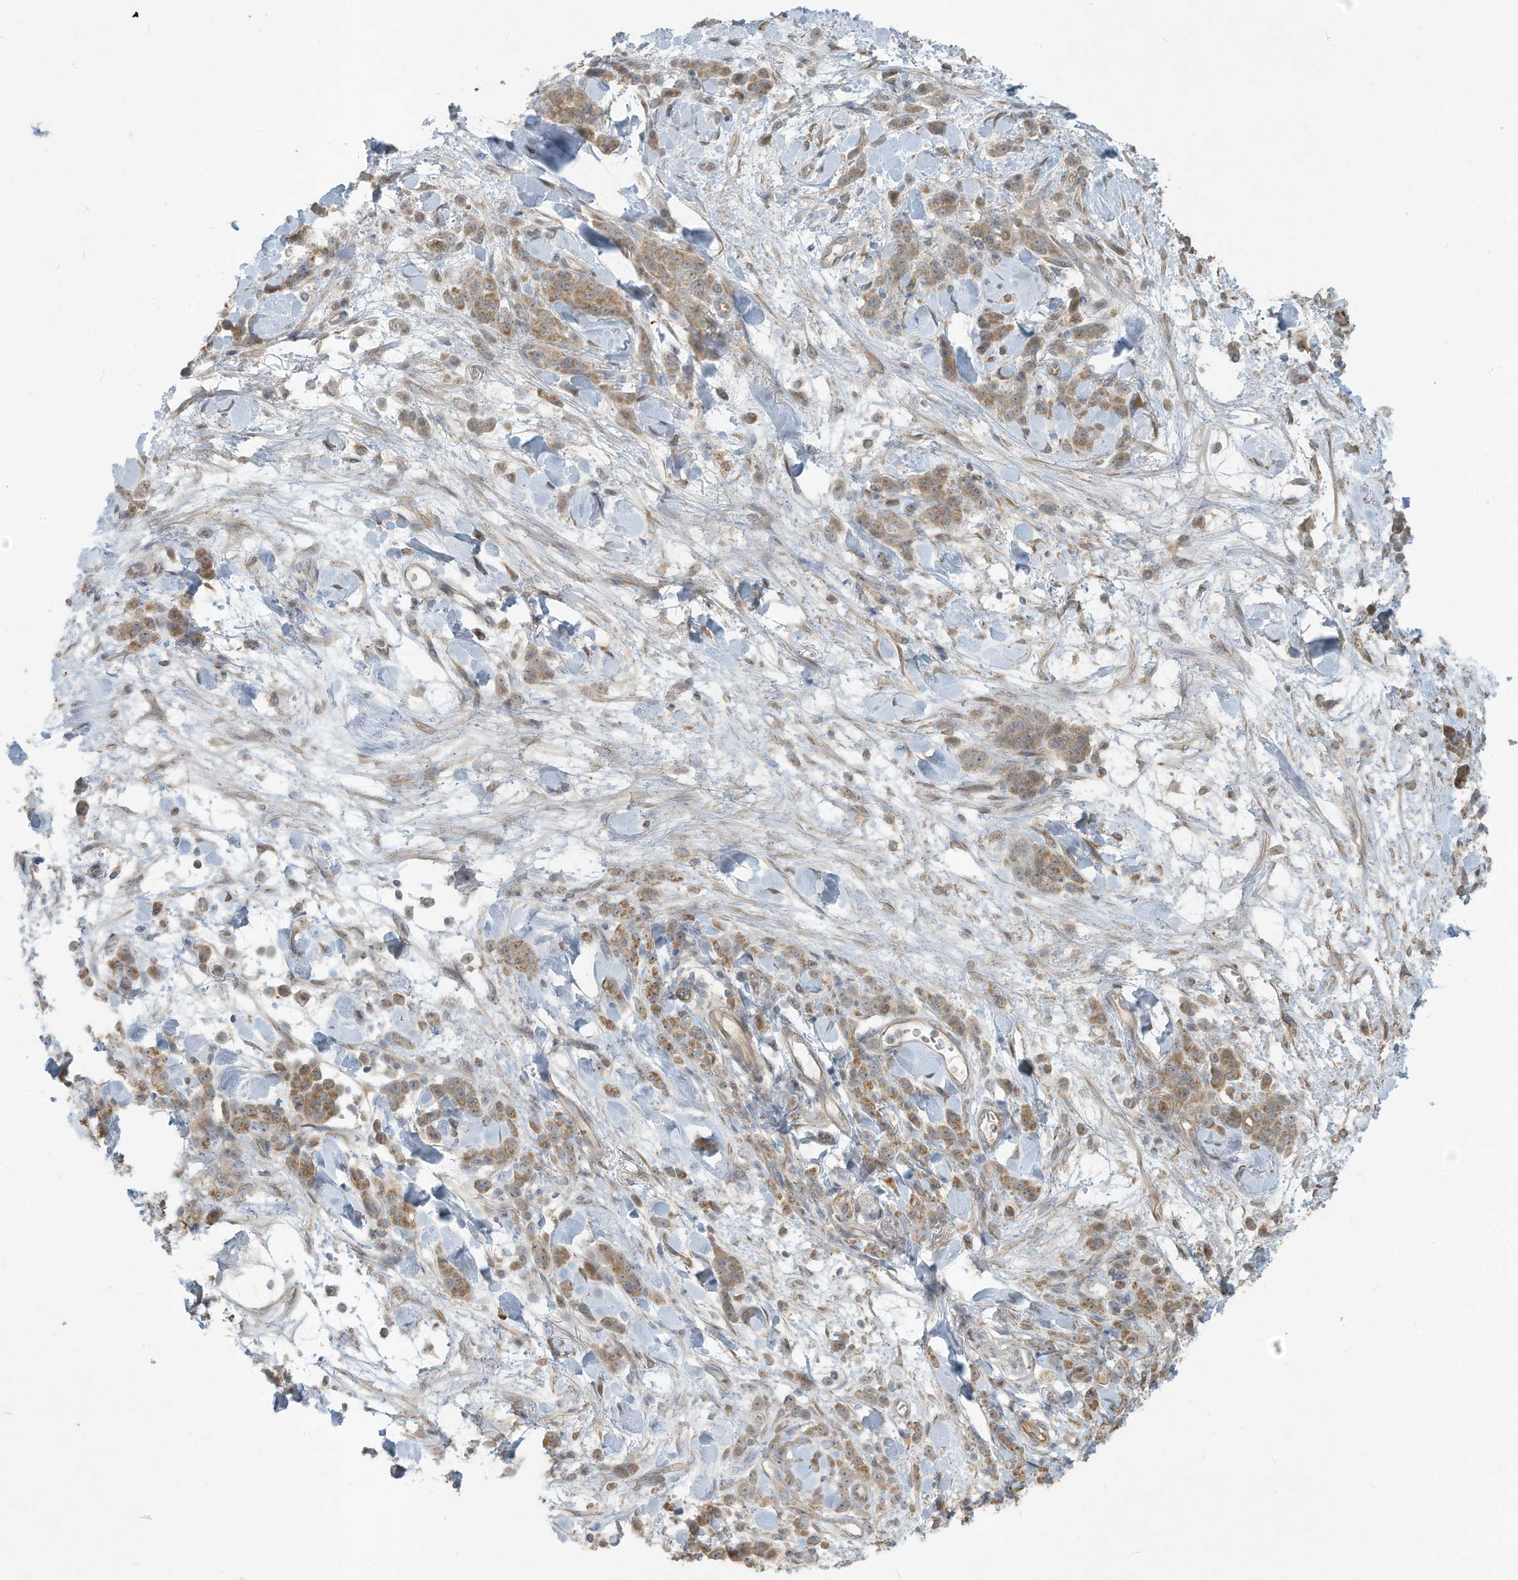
{"staining": {"intensity": "moderate", "quantity": ">75%", "location": "cytoplasmic/membranous"}, "tissue": "stomach cancer", "cell_type": "Tumor cells", "image_type": "cancer", "snomed": [{"axis": "morphology", "description": "Normal tissue, NOS"}, {"axis": "morphology", "description": "Adenocarcinoma, NOS"}, {"axis": "topography", "description": "Stomach"}], "caption": "The immunohistochemical stain highlights moderate cytoplasmic/membranous staining in tumor cells of stomach cancer (adenocarcinoma) tissue. Immunohistochemistry (ihc) stains the protein of interest in brown and the nuclei are stained blue.", "gene": "MAGIX", "patient": {"sex": "male", "age": 82}}